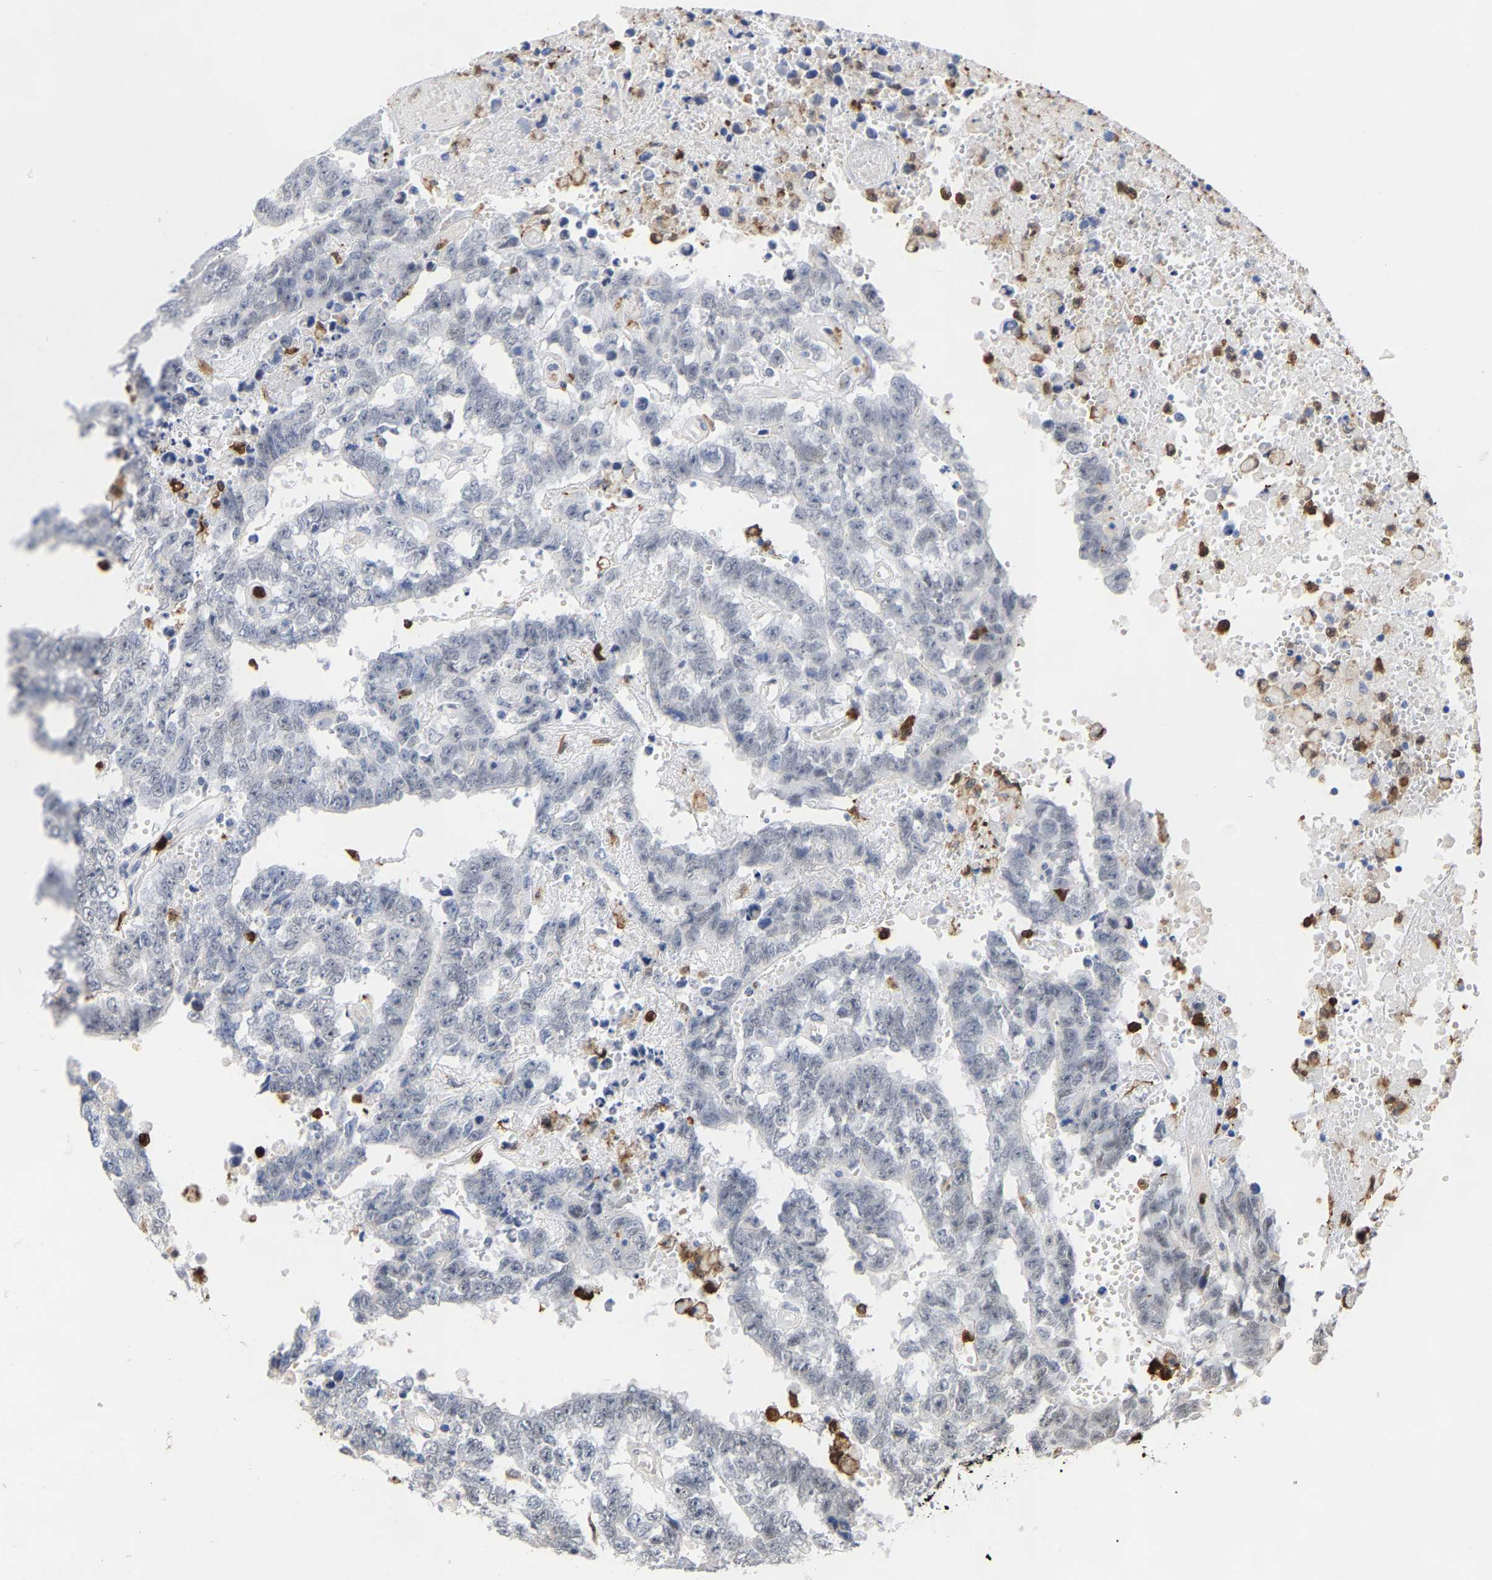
{"staining": {"intensity": "negative", "quantity": "none", "location": "none"}, "tissue": "testis cancer", "cell_type": "Tumor cells", "image_type": "cancer", "snomed": [{"axis": "morphology", "description": "Carcinoma, Embryonal, NOS"}, {"axis": "topography", "description": "Testis"}], "caption": "IHC micrograph of neoplastic tissue: testis embryonal carcinoma stained with DAB (3,3'-diaminobenzidine) displays no significant protein staining in tumor cells.", "gene": "TDRD7", "patient": {"sex": "male", "age": 25}}